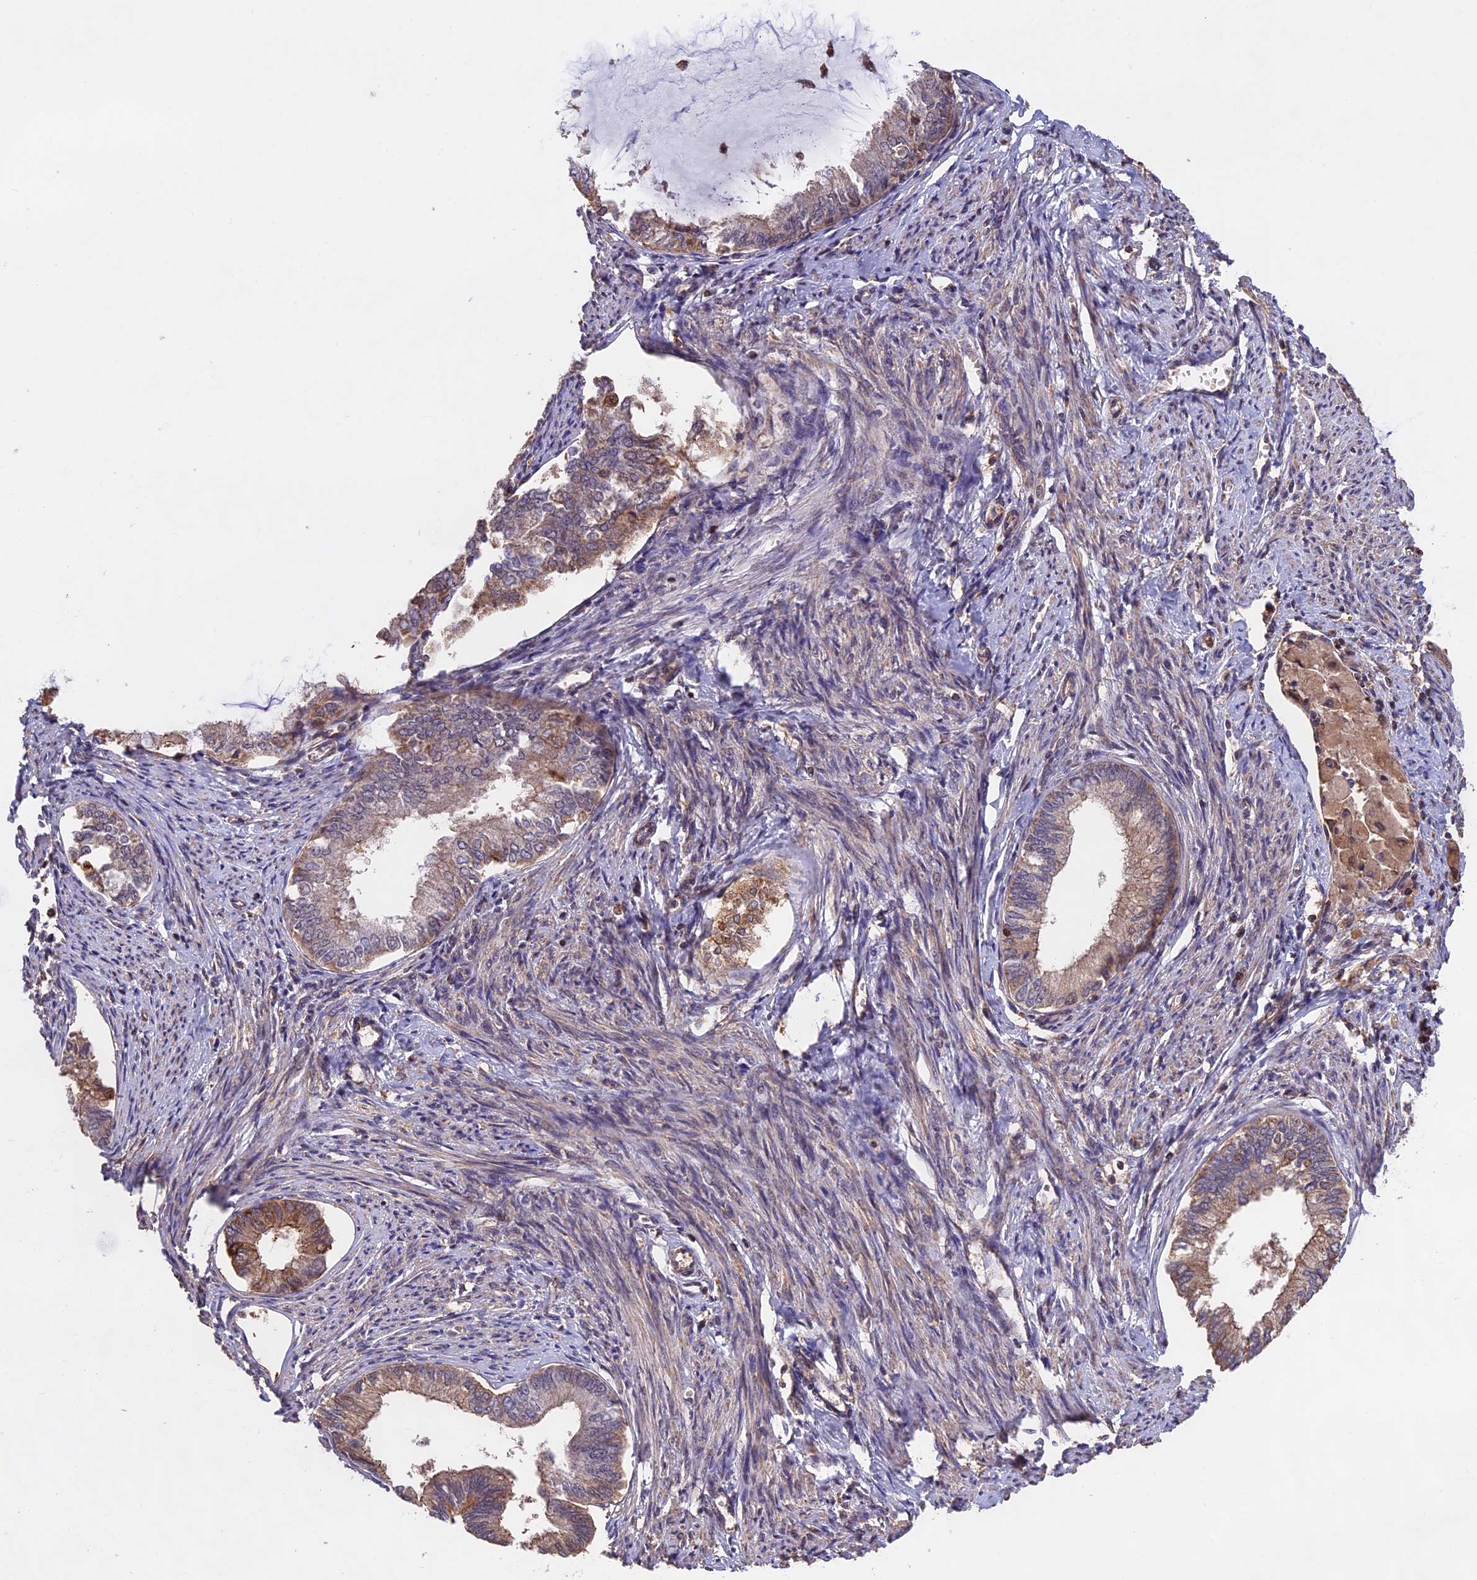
{"staining": {"intensity": "weak", "quantity": ">75%", "location": "cytoplasmic/membranous"}, "tissue": "endometrial cancer", "cell_type": "Tumor cells", "image_type": "cancer", "snomed": [{"axis": "morphology", "description": "Adenocarcinoma, NOS"}, {"axis": "topography", "description": "Endometrium"}], "caption": "Endometrial cancer (adenocarcinoma) tissue exhibits weak cytoplasmic/membranous positivity in about >75% of tumor cells, visualized by immunohistochemistry.", "gene": "PKD2L2", "patient": {"sex": "female", "age": 86}}